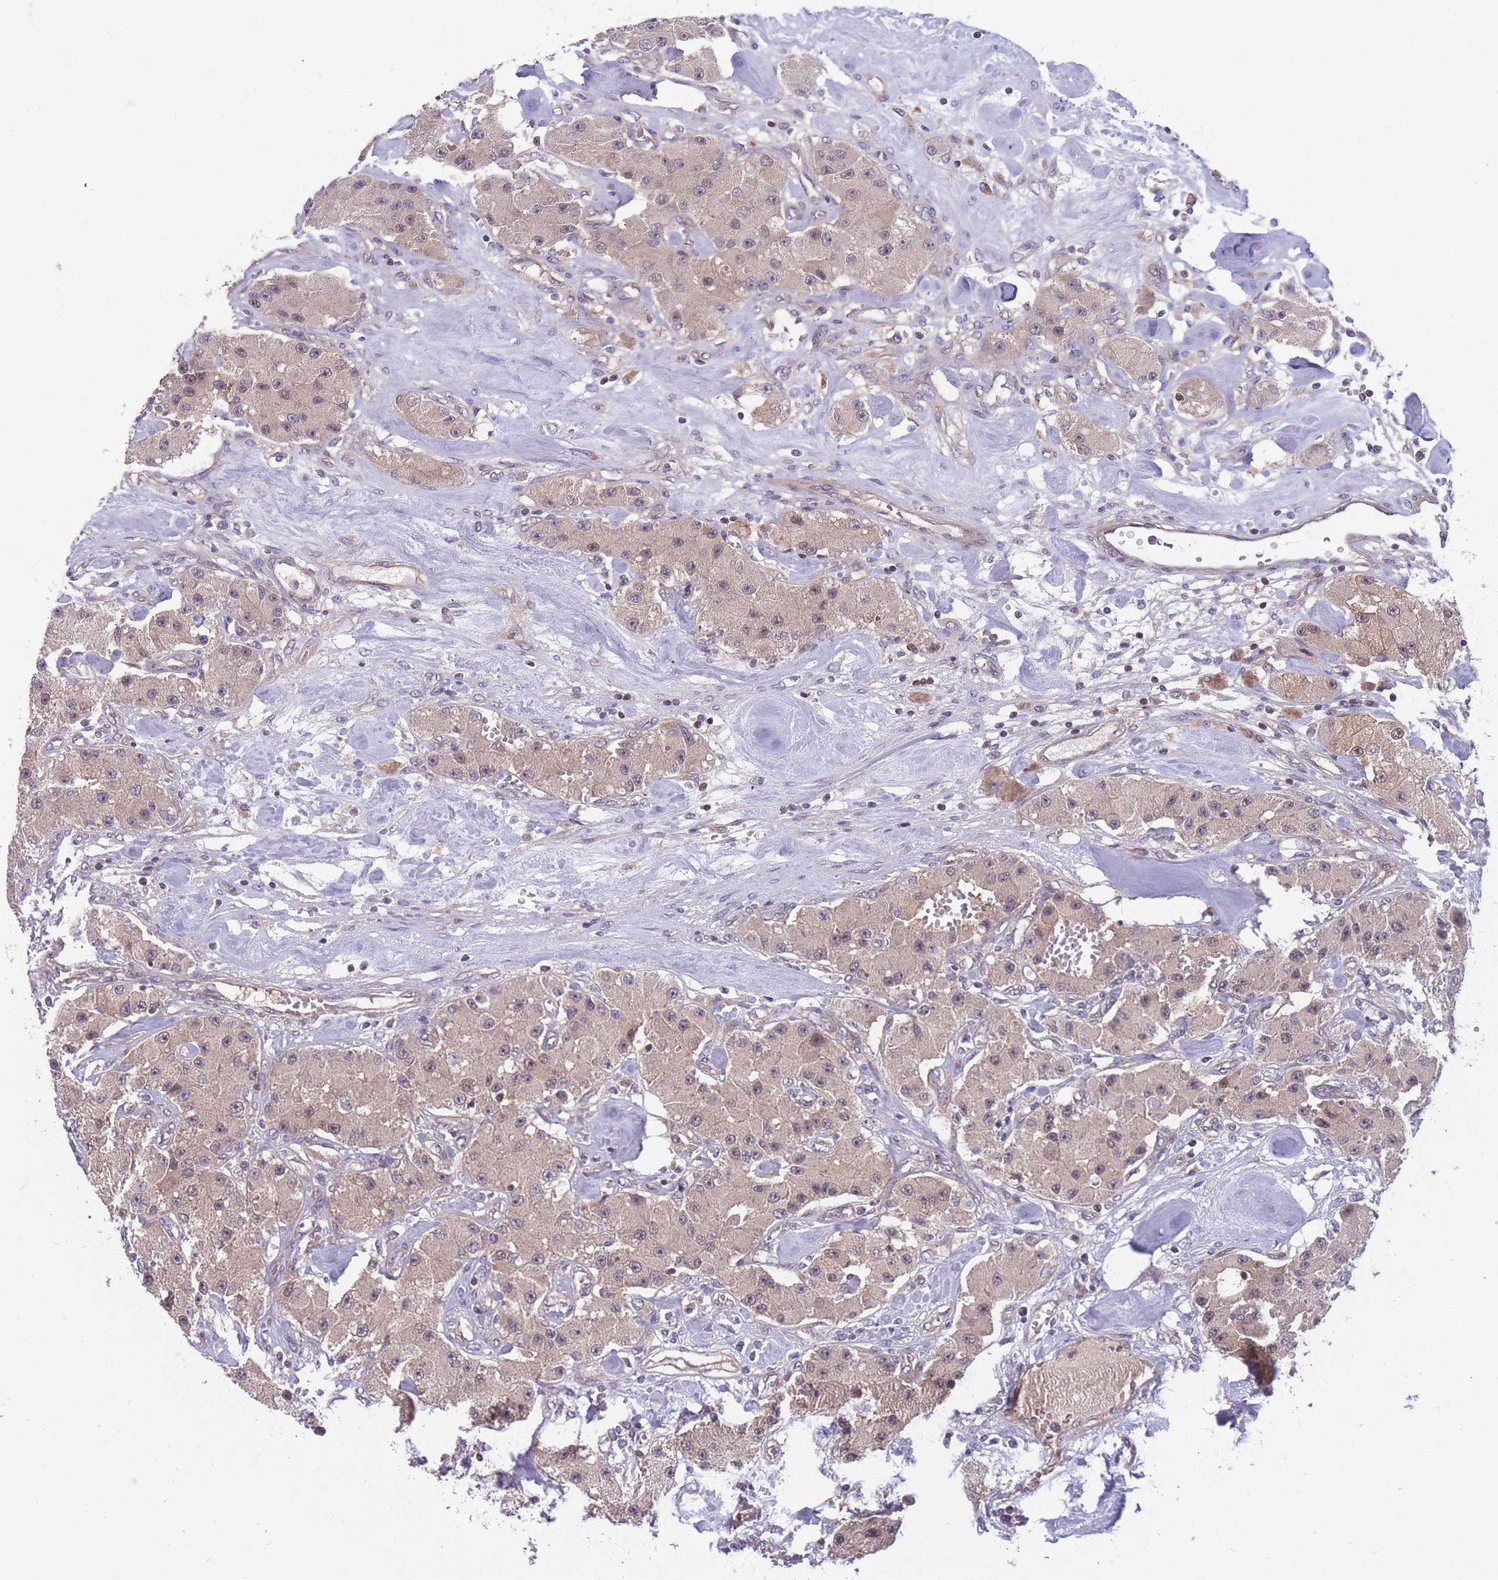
{"staining": {"intensity": "weak", "quantity": ">75%", "location": "cytoplasmic/membranous"}, "tissue": "carcinoid", "cell_type": "Tumor cells", "image_type": "cancer", "snomed": [{"axis": "morphology", "description": "Carcinoid, malignant, NOS"}, {"axis": "topography", "description": "Pancreas"}], "caption": "Immunohistochemical staining of human malignant carcinoid reveals weak cytoplasmic/membranous protein staining in approximately >75% of tumor cells.", "gene": "UBE2N", "patient": {"sex": "male", "age": 41}}